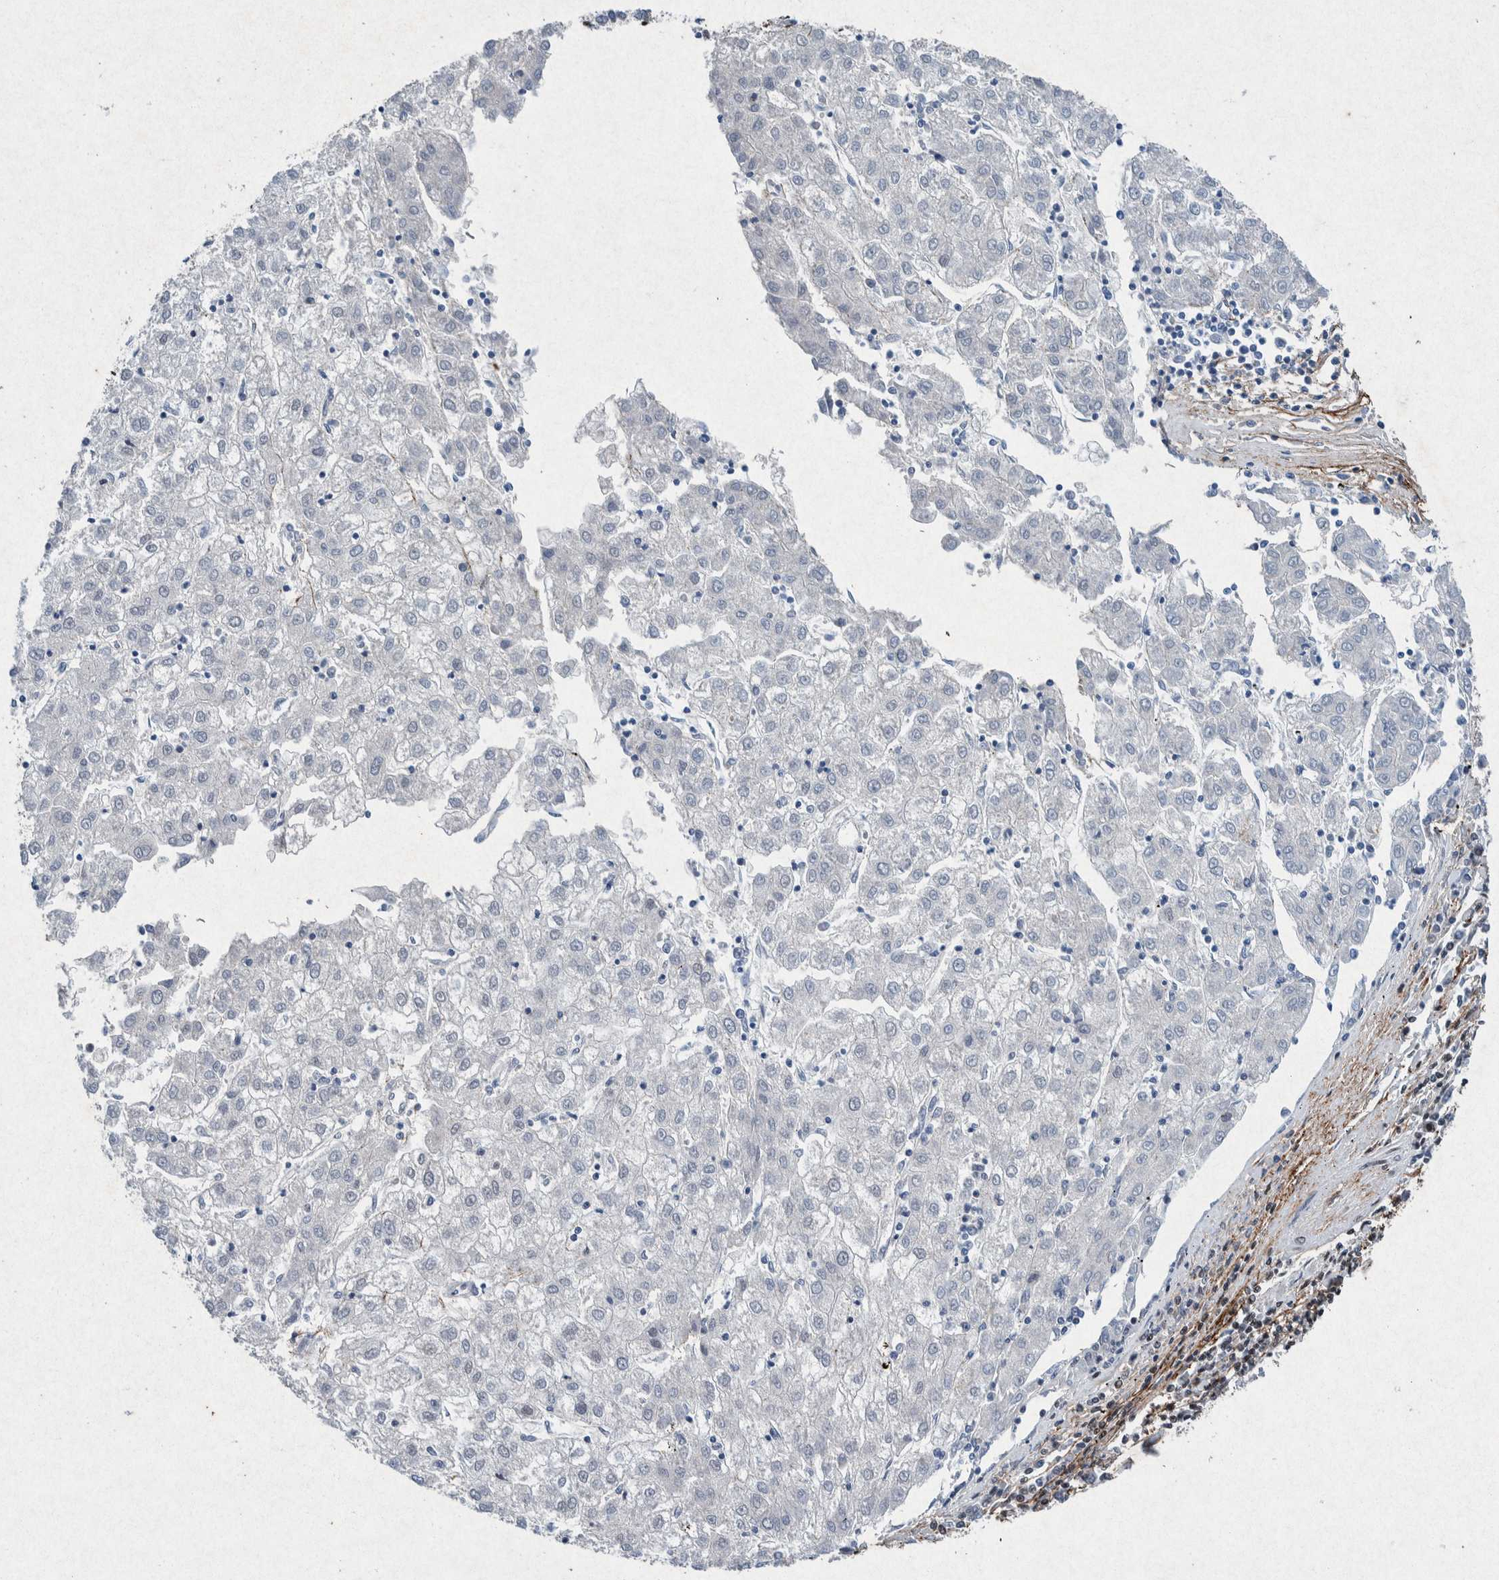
{"staining": {"intensity": "negative", "quantity": "none", "location": "none"}, "tissue": "liver cancer", "cell_type": "Tumor cells", "image_type": "cancer", "snomed": [{"axis": "morphology", "description": "Carcinoma, Hepatocellular, NOS"}, {"axis": "topography", "description": "Liver"}], "caption": "The photomicrograph demonstrates no significant expression in tumor cells of hepatocellular carcinoma (liver).", "gene": "TAF10", "patient": {"sex": "male", "age": 72}}